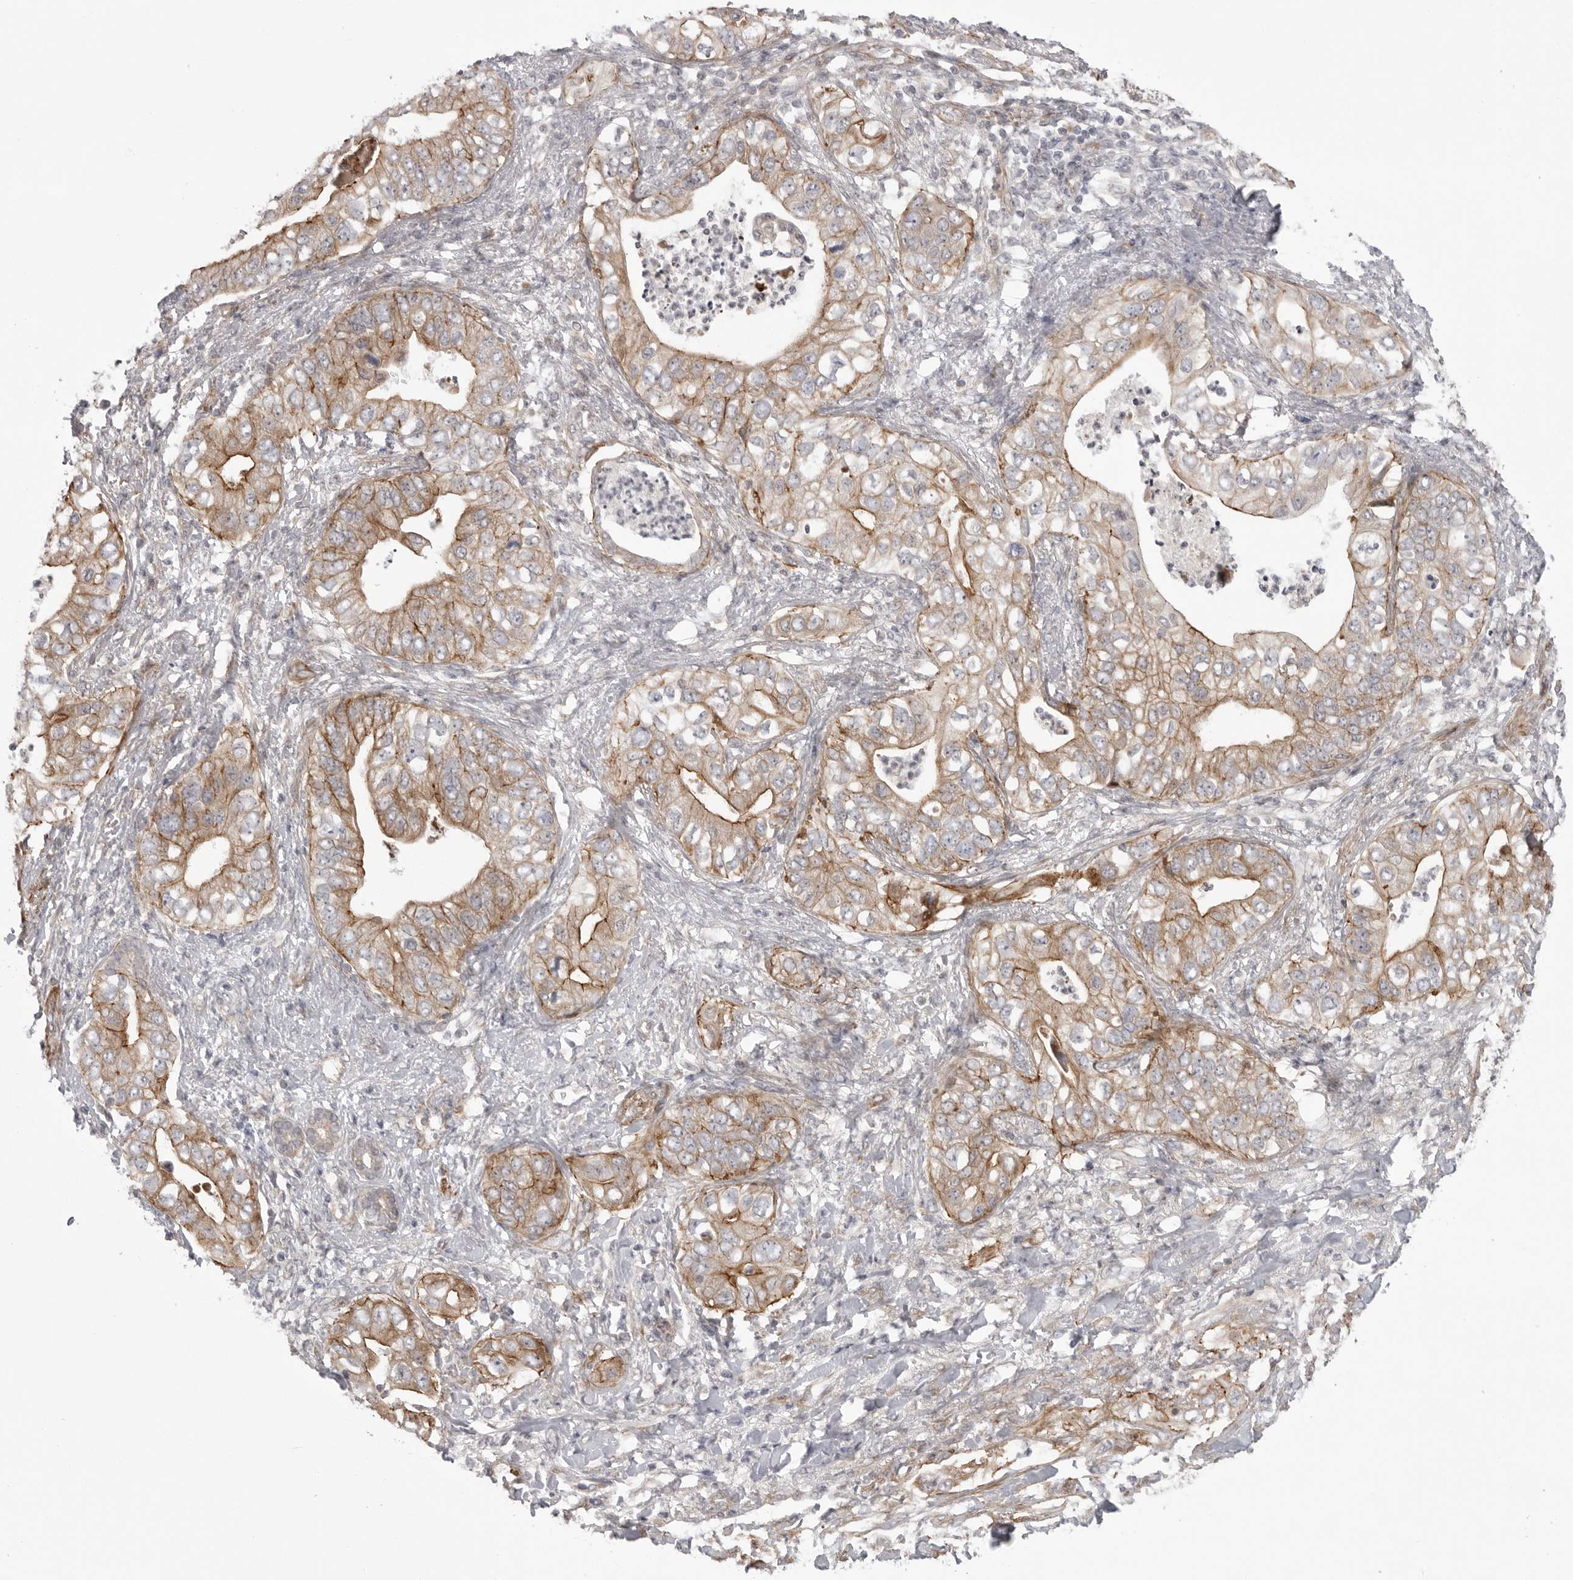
{"staining": {"intensity": "moderate", "quantity": ">75%", "location": "cytoplasmic/membranous"}, "tissue": "pancreatic cancer", "cell_type": "Tumor cells", "image_type": "cancer", "snomed": [{"axis": "morphology", "description": "Adenocarcinoma, NOS"}, {"axis": "topography", "description": "Pancreas"}], "caption": "Immunohistochemical staining of human pancreatic cancer reveals medium levels of moderate cytoplasmic/membranous protein staining in about >75% of tumor cells.", "gene": "SCP2", "patient": {"sex": "female", "age": 78}}